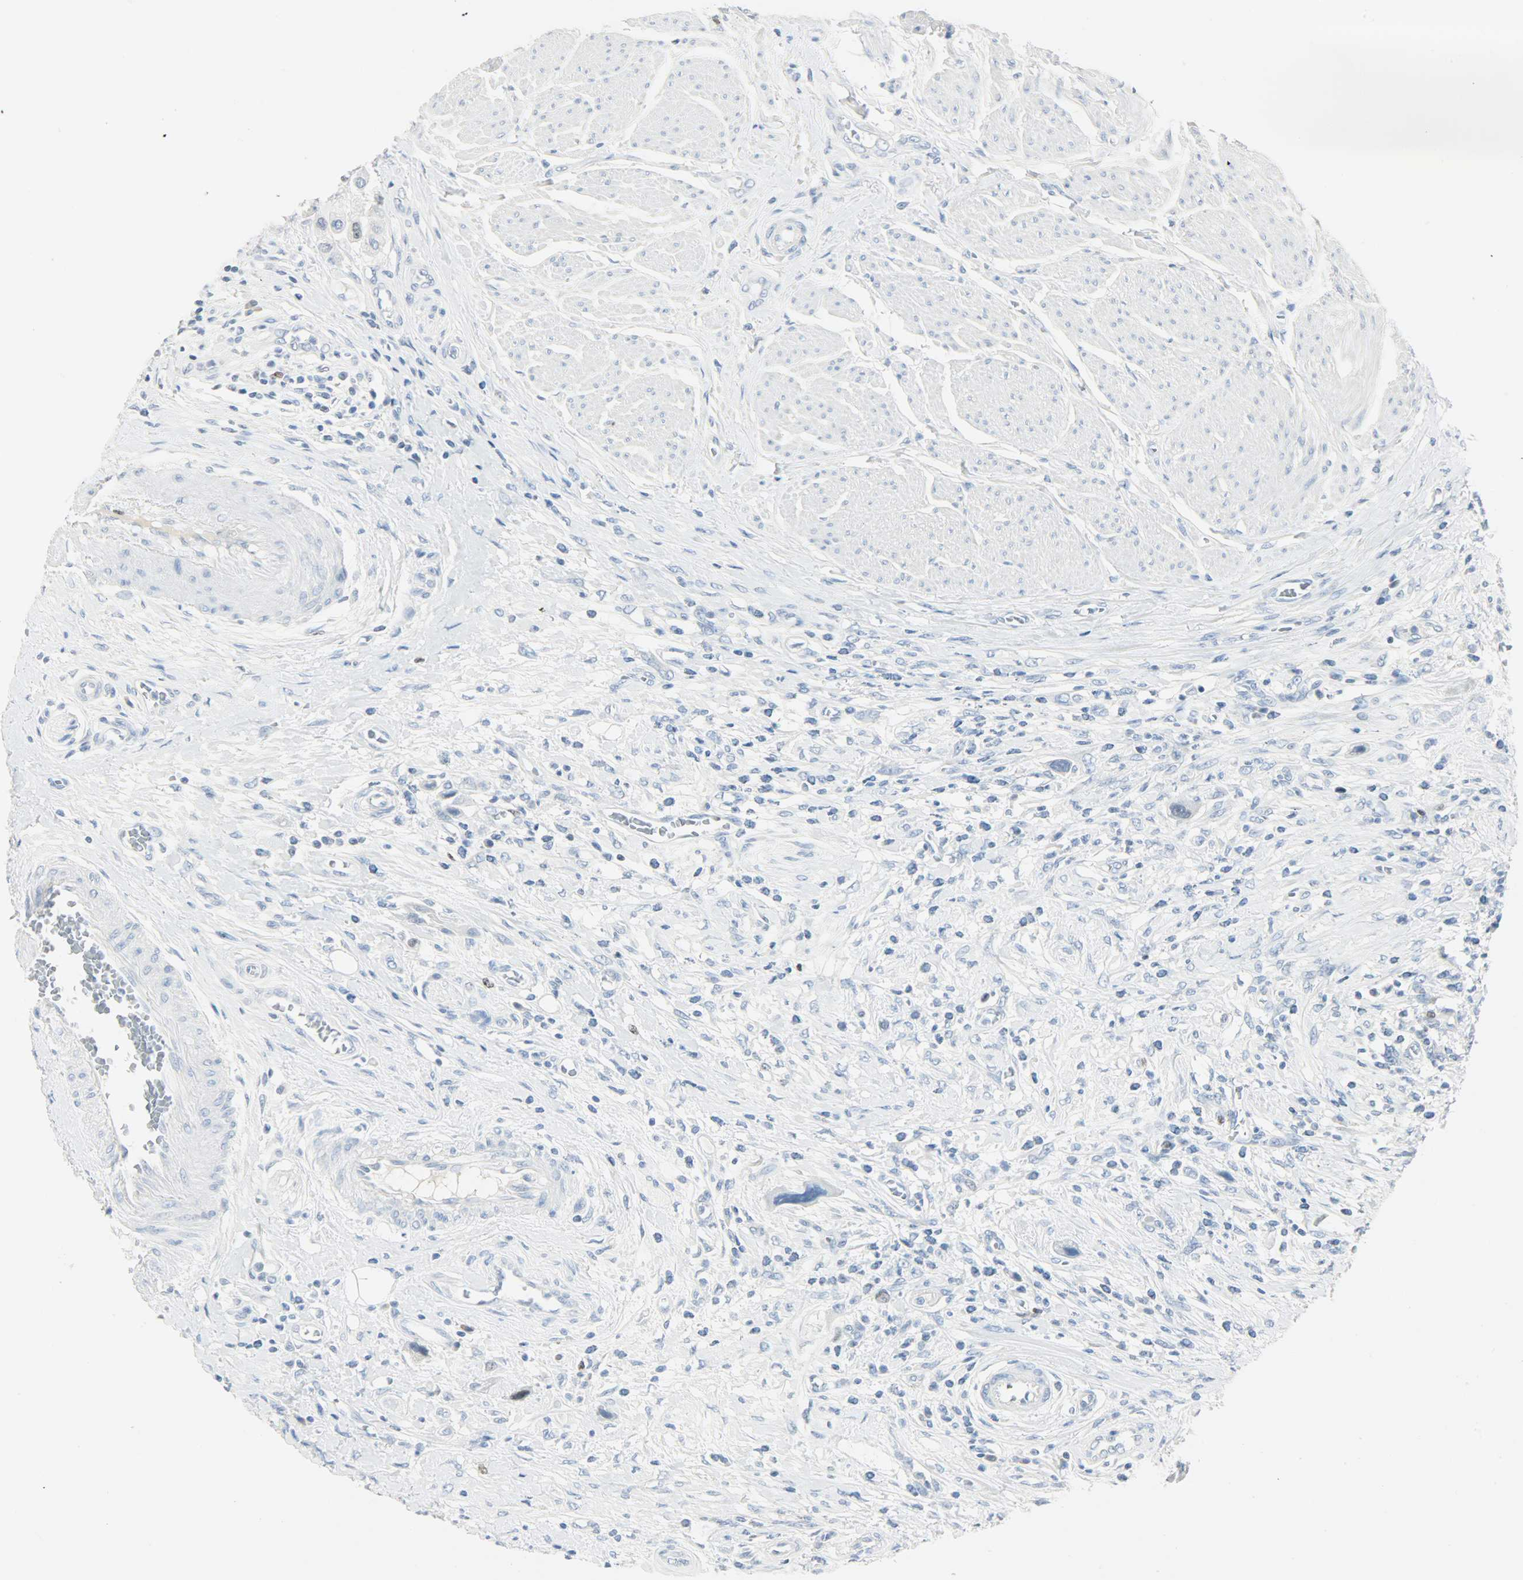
{"staining": {"intensity": "negative", "quantity": "none", "location": "none"}, "tissue": "urothelial cancer", "cell_type": "Tumor cells", "image_type": "cancer", "snomed": [{"axis": "morphology", "description": "Urothelial carcinoma, High grade"}, {"axis": "topography", "description": "Urinary bladder"}], "caption": "Tumor cells show no significant protein staining in urothelial carcinoma (high-grade).", "gene": "HELLS", "patient": {"sex": "male", "age": 50}}